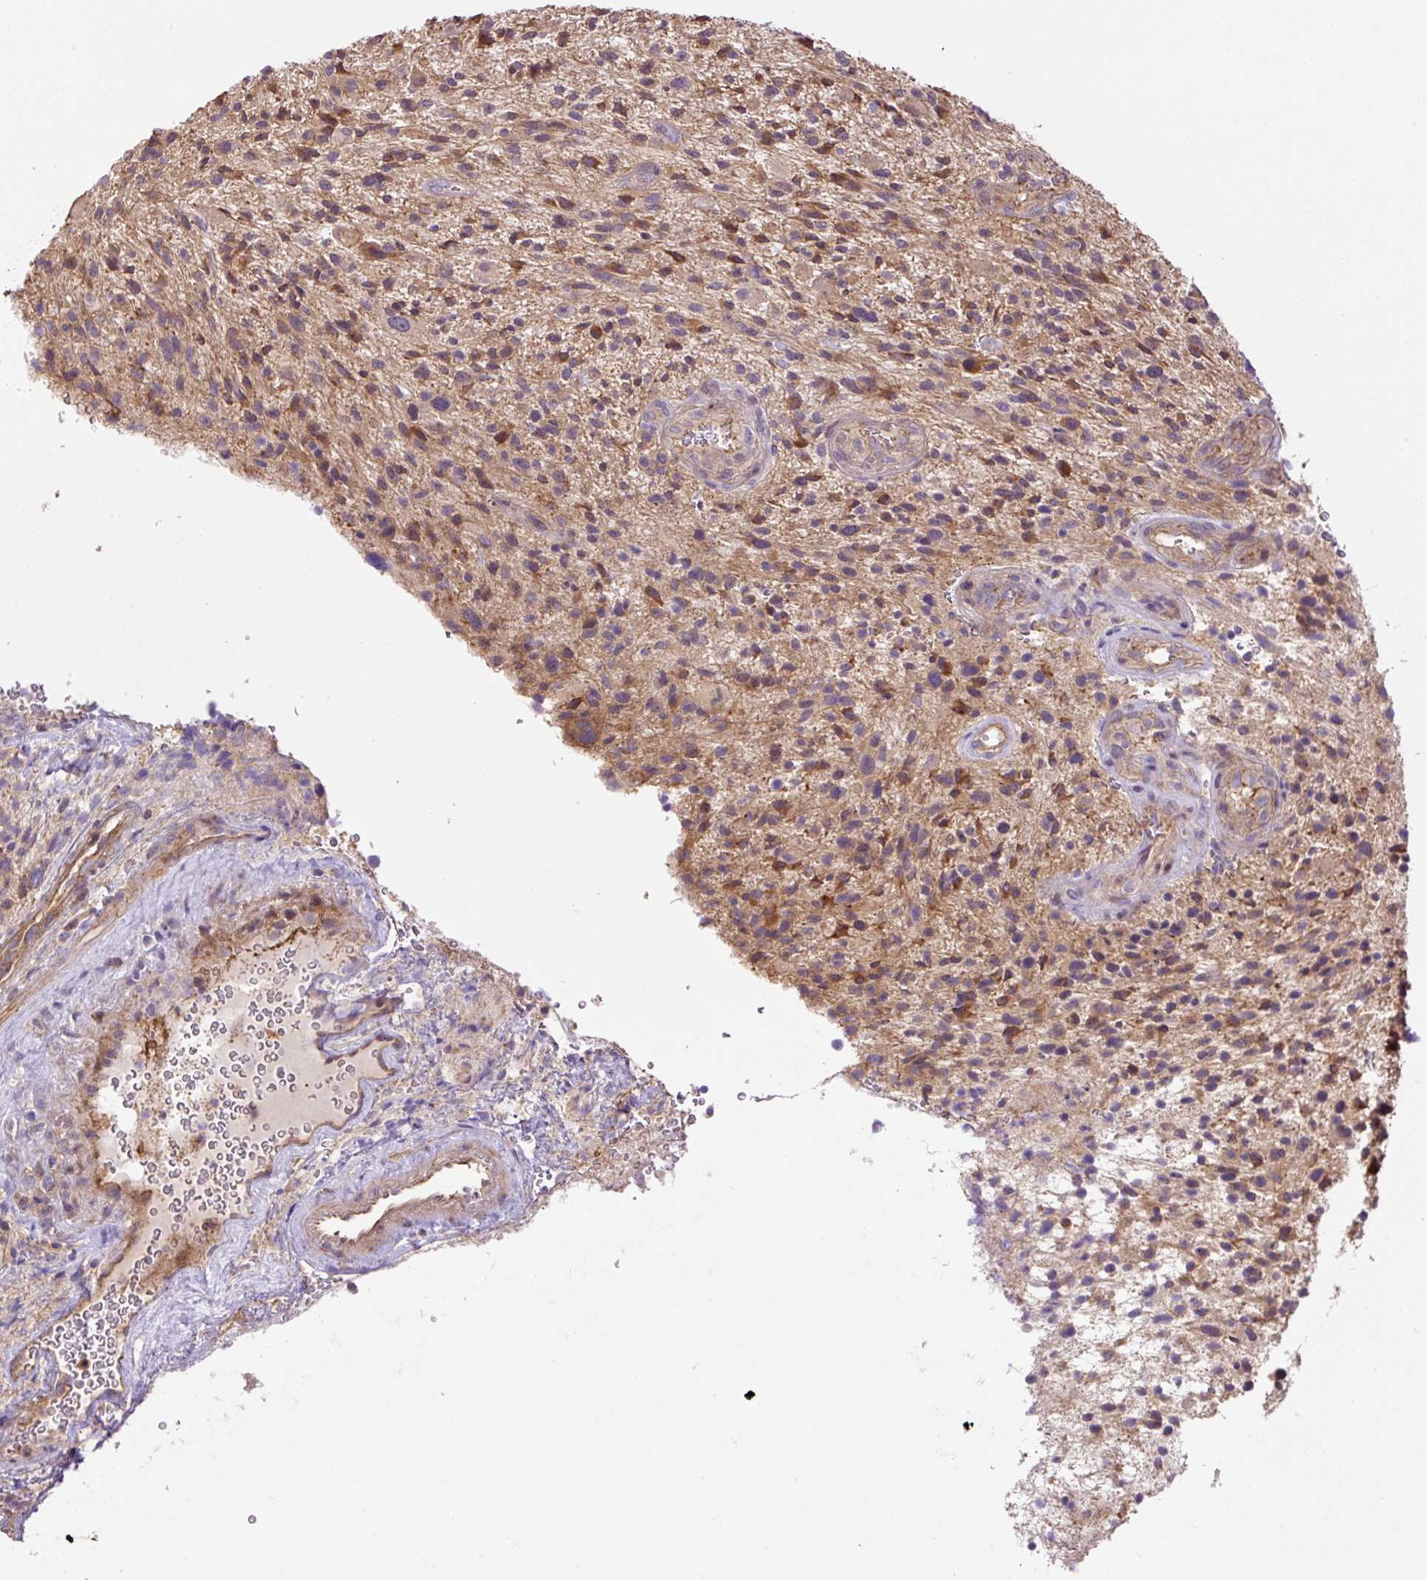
{"staining": {"intensity": "moderate", "quantity": "<25%", "location": "cytoplasmic/membranous"}, "tissue": "glioma", "cell_type": "Tumor cells", "image_type": "cancer", "snomed": [{"axis": "morphology", "description": "Glioma, malignant, High grade"}, {"axis": "topography", "description": "Brain"}], "caption": "Protein staining of glioma tissue shows moderate cytoplasmic/membranous positivity in approximately <25% of tumor cells.", "gene": "PPME1", "patient": {"sex": "male", "age": 47}}